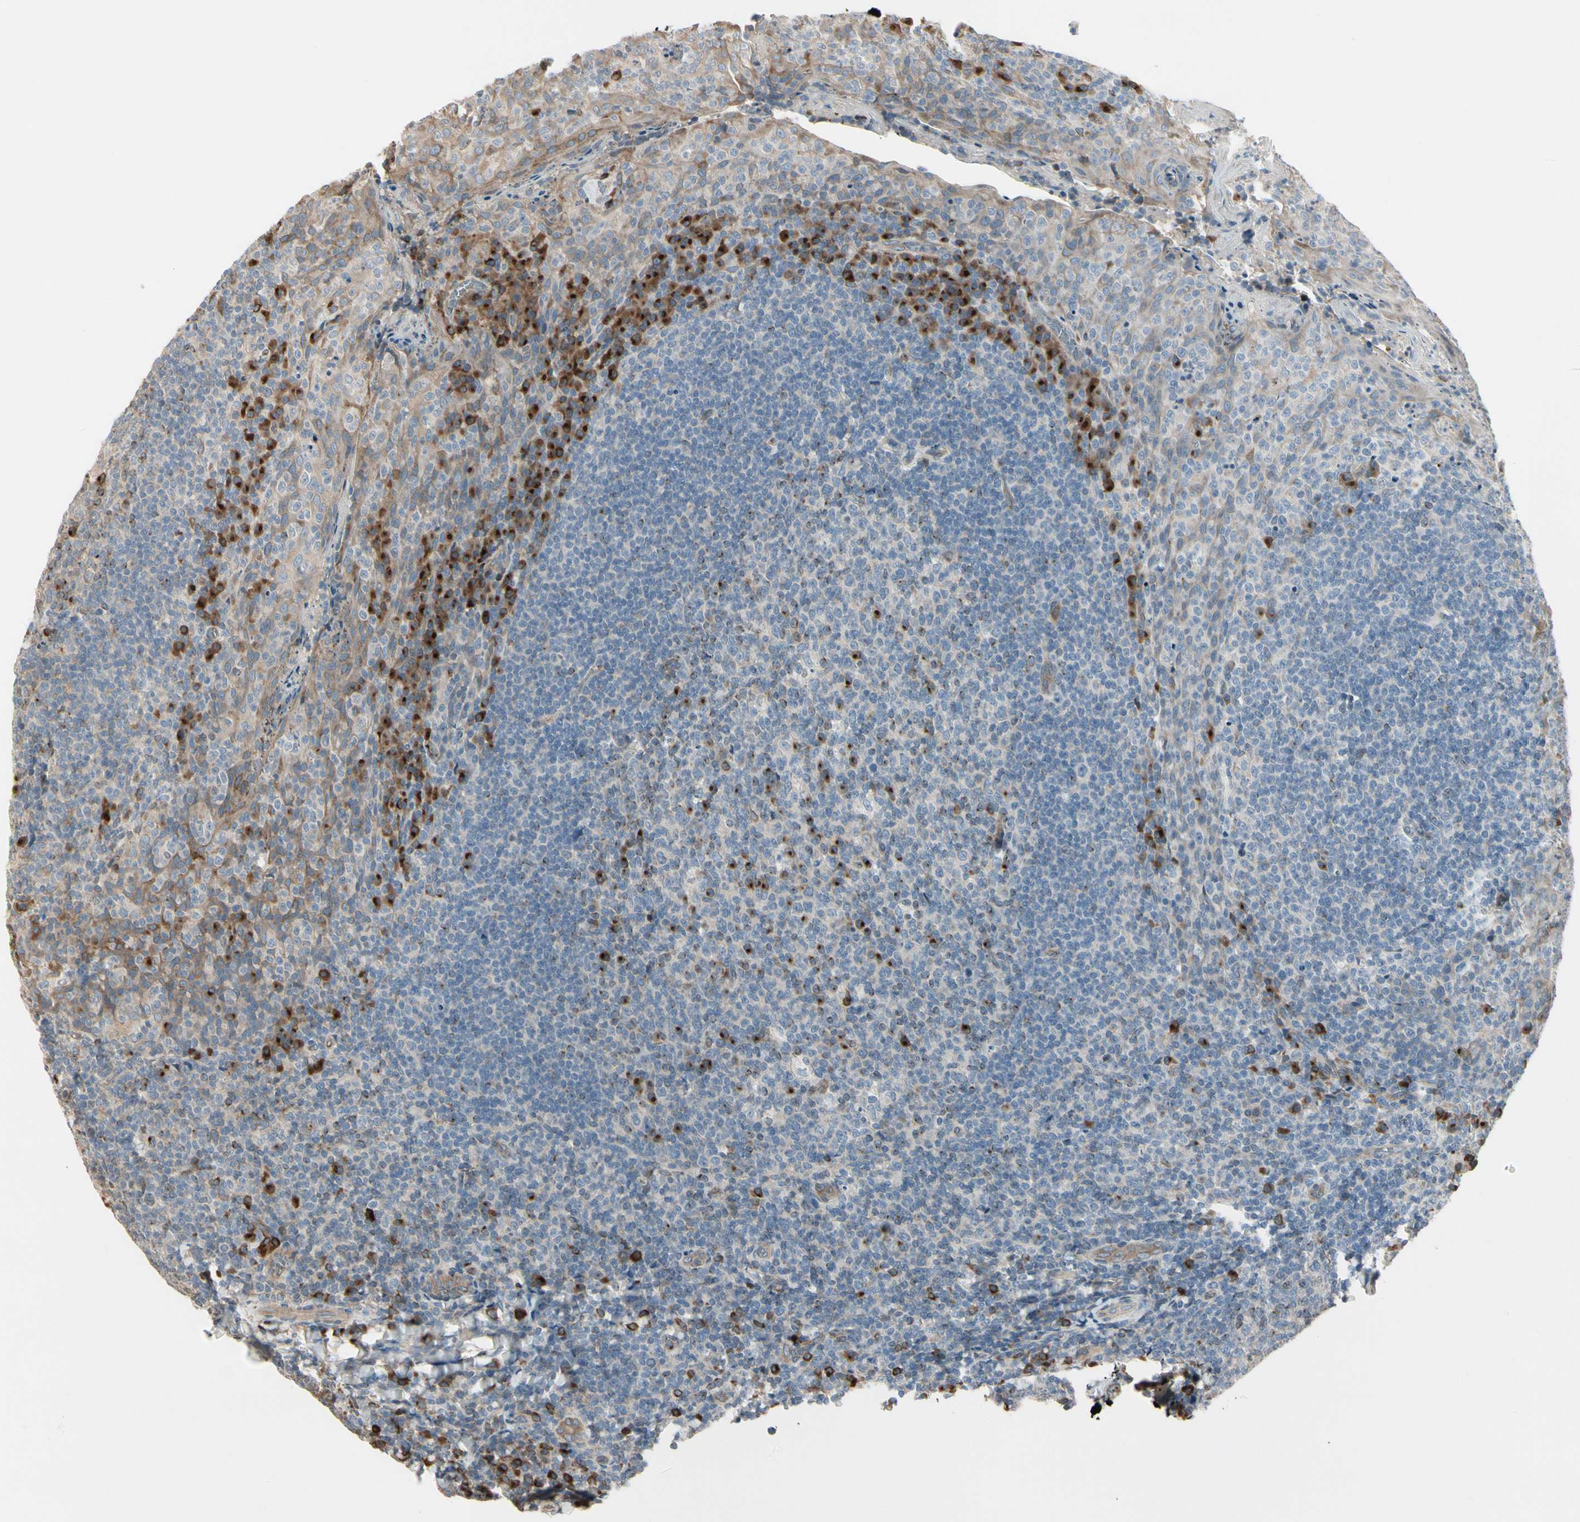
{"staining": {"intensity": "moderate", "quantity": "<25%", "location": "nuclear"}, "tissue": "tonsil", "cell_type": "Germinal center cells", "image_type": "normal", "snomed": [{"axis": "morphology", "description": "Normal tissue, NOS"}, {"axis": "topography", "description": "Tonsil"}], "caption": "The photomicrograph demonstrates staining of unremarkable tonsil, revealing moderate nuclear protein staining (brown color) within germinal center cells.", "gene": "NUCB2", "patient": {"sex": "male", "age": 17}}